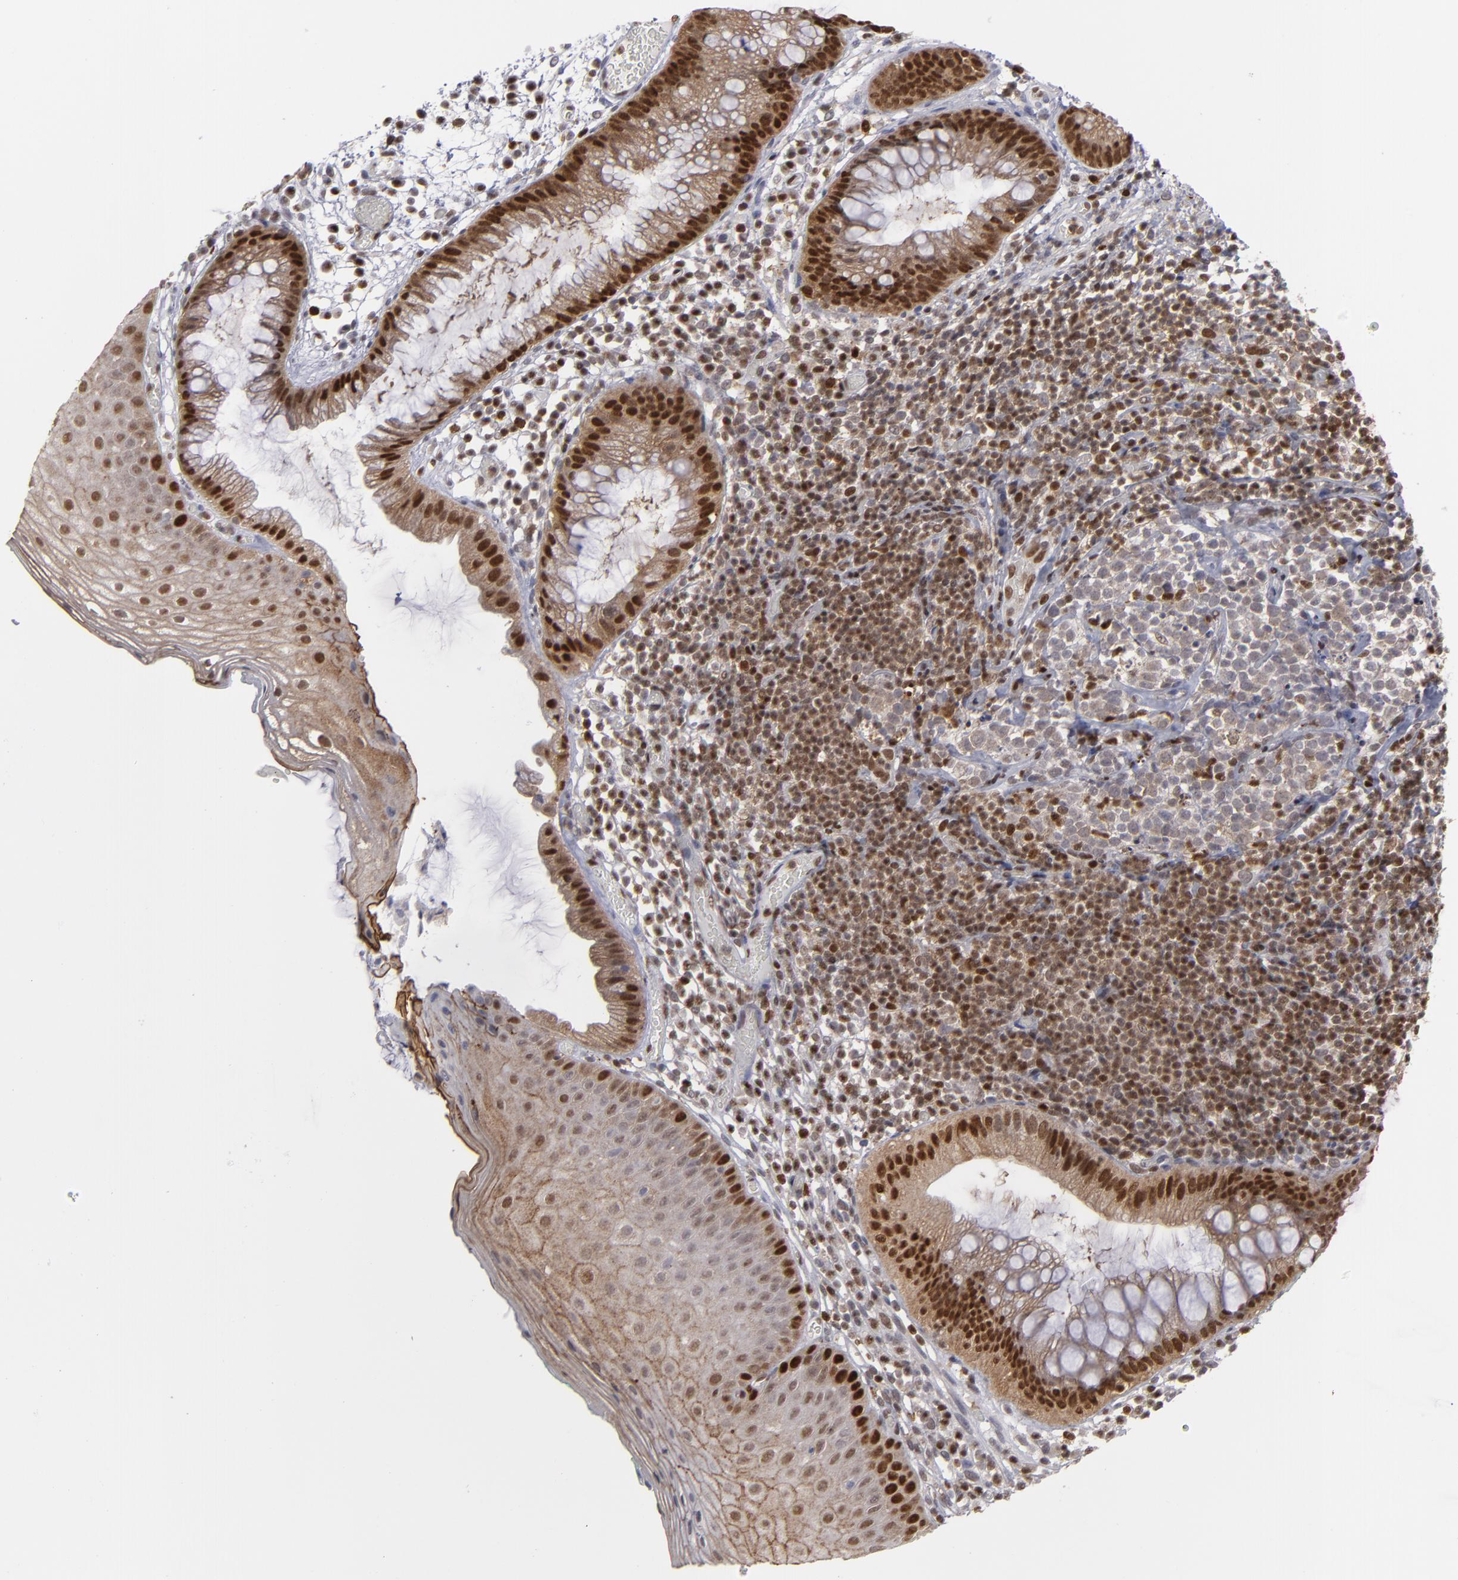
{"staining": {"intensity": "moderate", "quantity": "25%-75%", "location": "cytoplasmic/membranous,nuclear"}, "tissue": "skin", "cell_type": "Epidermal cells", "image_type": "normal", "snomed": [{"axis": "morphology", "description": "Normal tissue, NOS"}, {"axis": "morphology", "description": "Hemorrhoids"}, {"axis": "morphology", "description": "Inflammation, NOS"}, {"axis": "topography", "description": "Anal"}], "caption": "DAB immunohistochemical staining of unremarkable human skin reveals moderate cytoplasmic/membranous,nuclear protein positivity in about 25%-75% of epidermal cells. Using DAB (3,3'-diaminobenzidine) (brown) and hematoxylin (blue) stains, captured at high magnification using brightfield microscopy.", "gene": "GSR", "patient": {"sex": "male", "age": 60}}